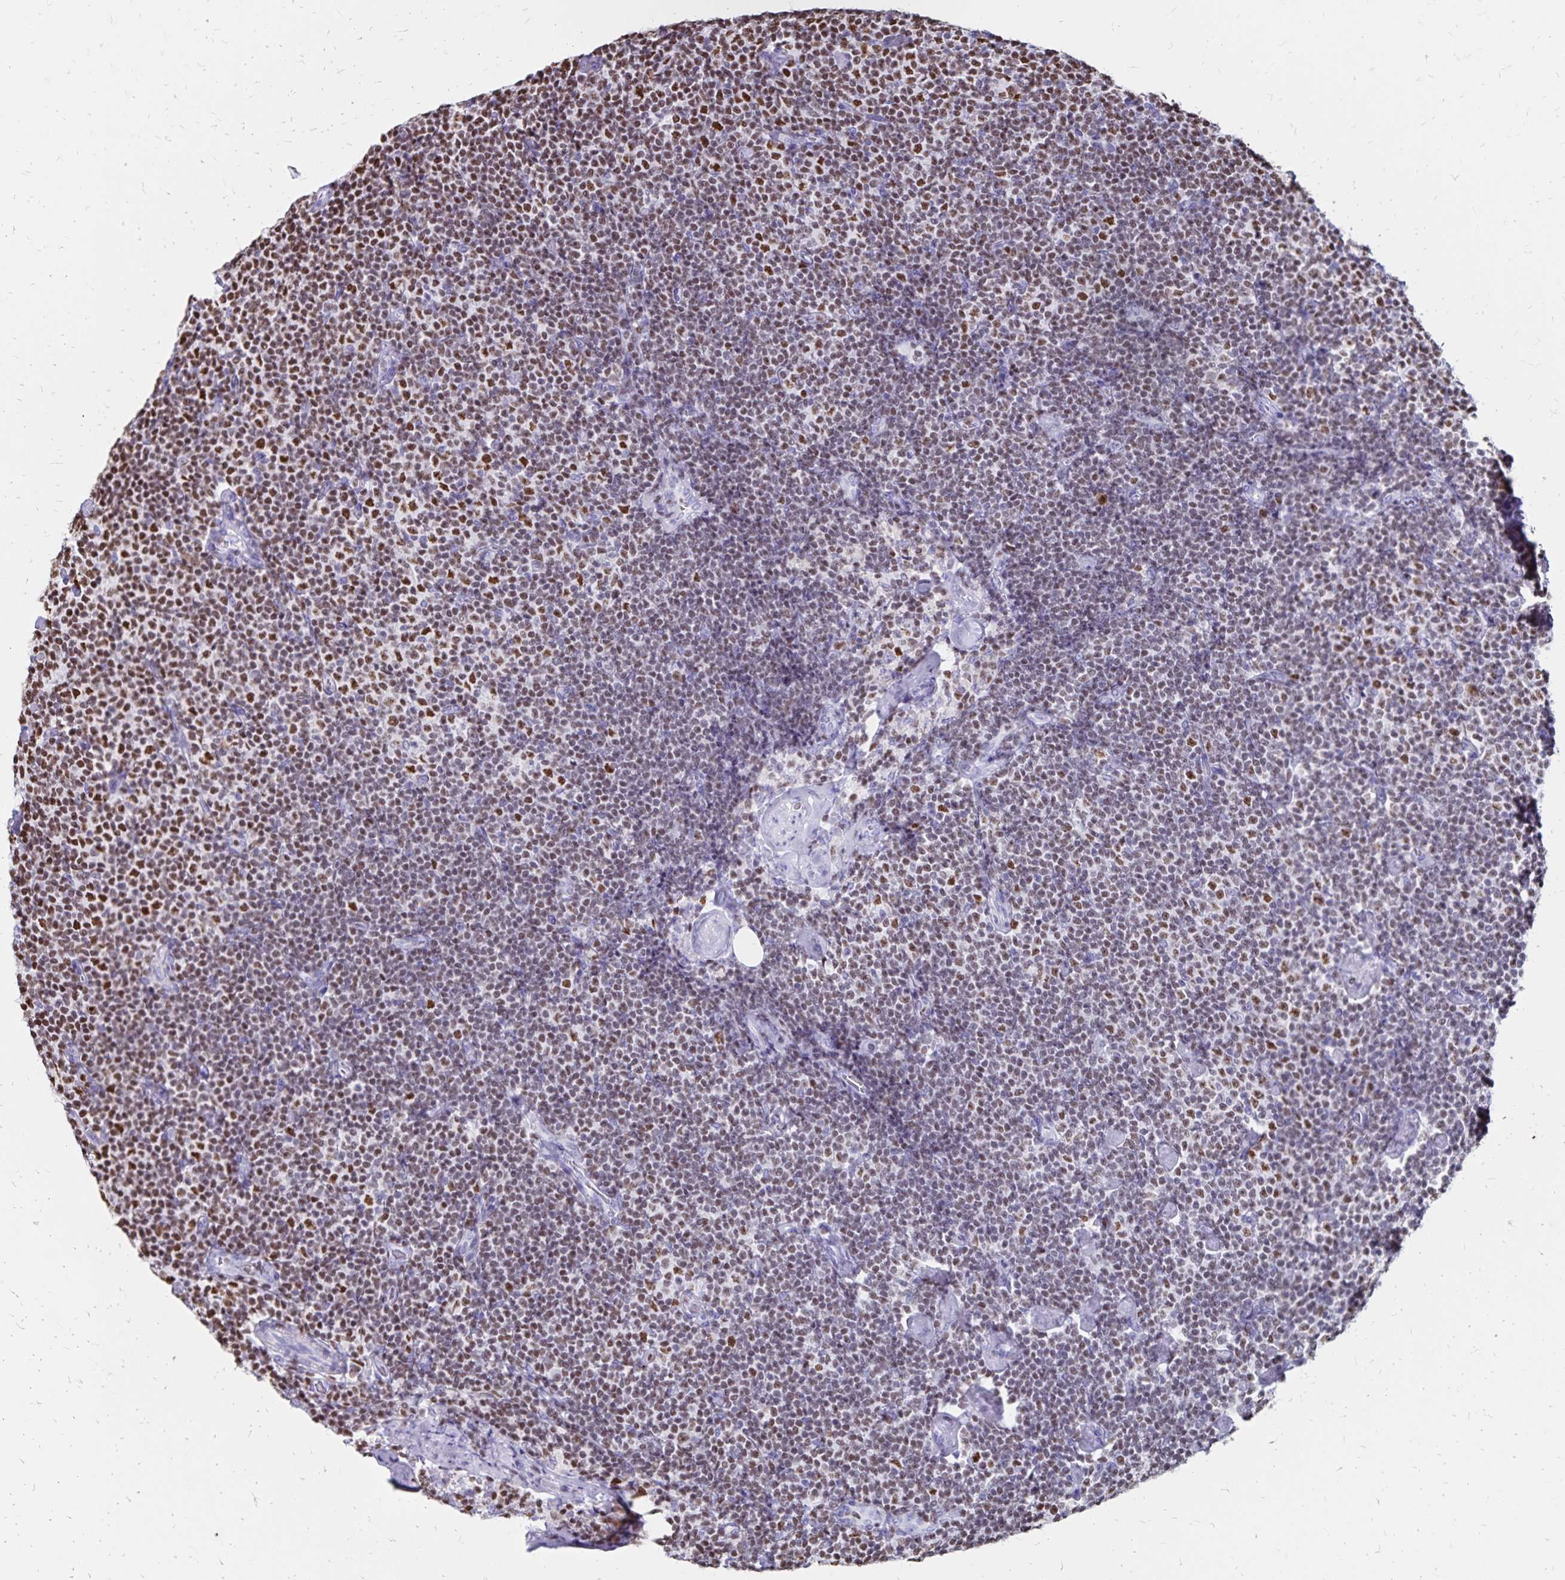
{"staining": {"intensity": "moderate", "quantity": "25%-75%", "location": "nuclear"}, "tissue": "lymphoma", "cell_type": "Tumor cells", "image_type": "cancer", "snomed": [{"axis": "morphology", "description": "Malignant lymphoma, non-Hodgkin's type, Low grade"}, {"axis": "topography", "description": "Lymph node"}], "caption": "Immunohistochemical staining of human low-grade malignant lymphoma, non-Hodgkin's type reveals medium levels of moderate nuclear positivity in about 25%-75% of tumor cells.", "gene": "IKZF1", "patient": {"sex": "male", "age": 81}}